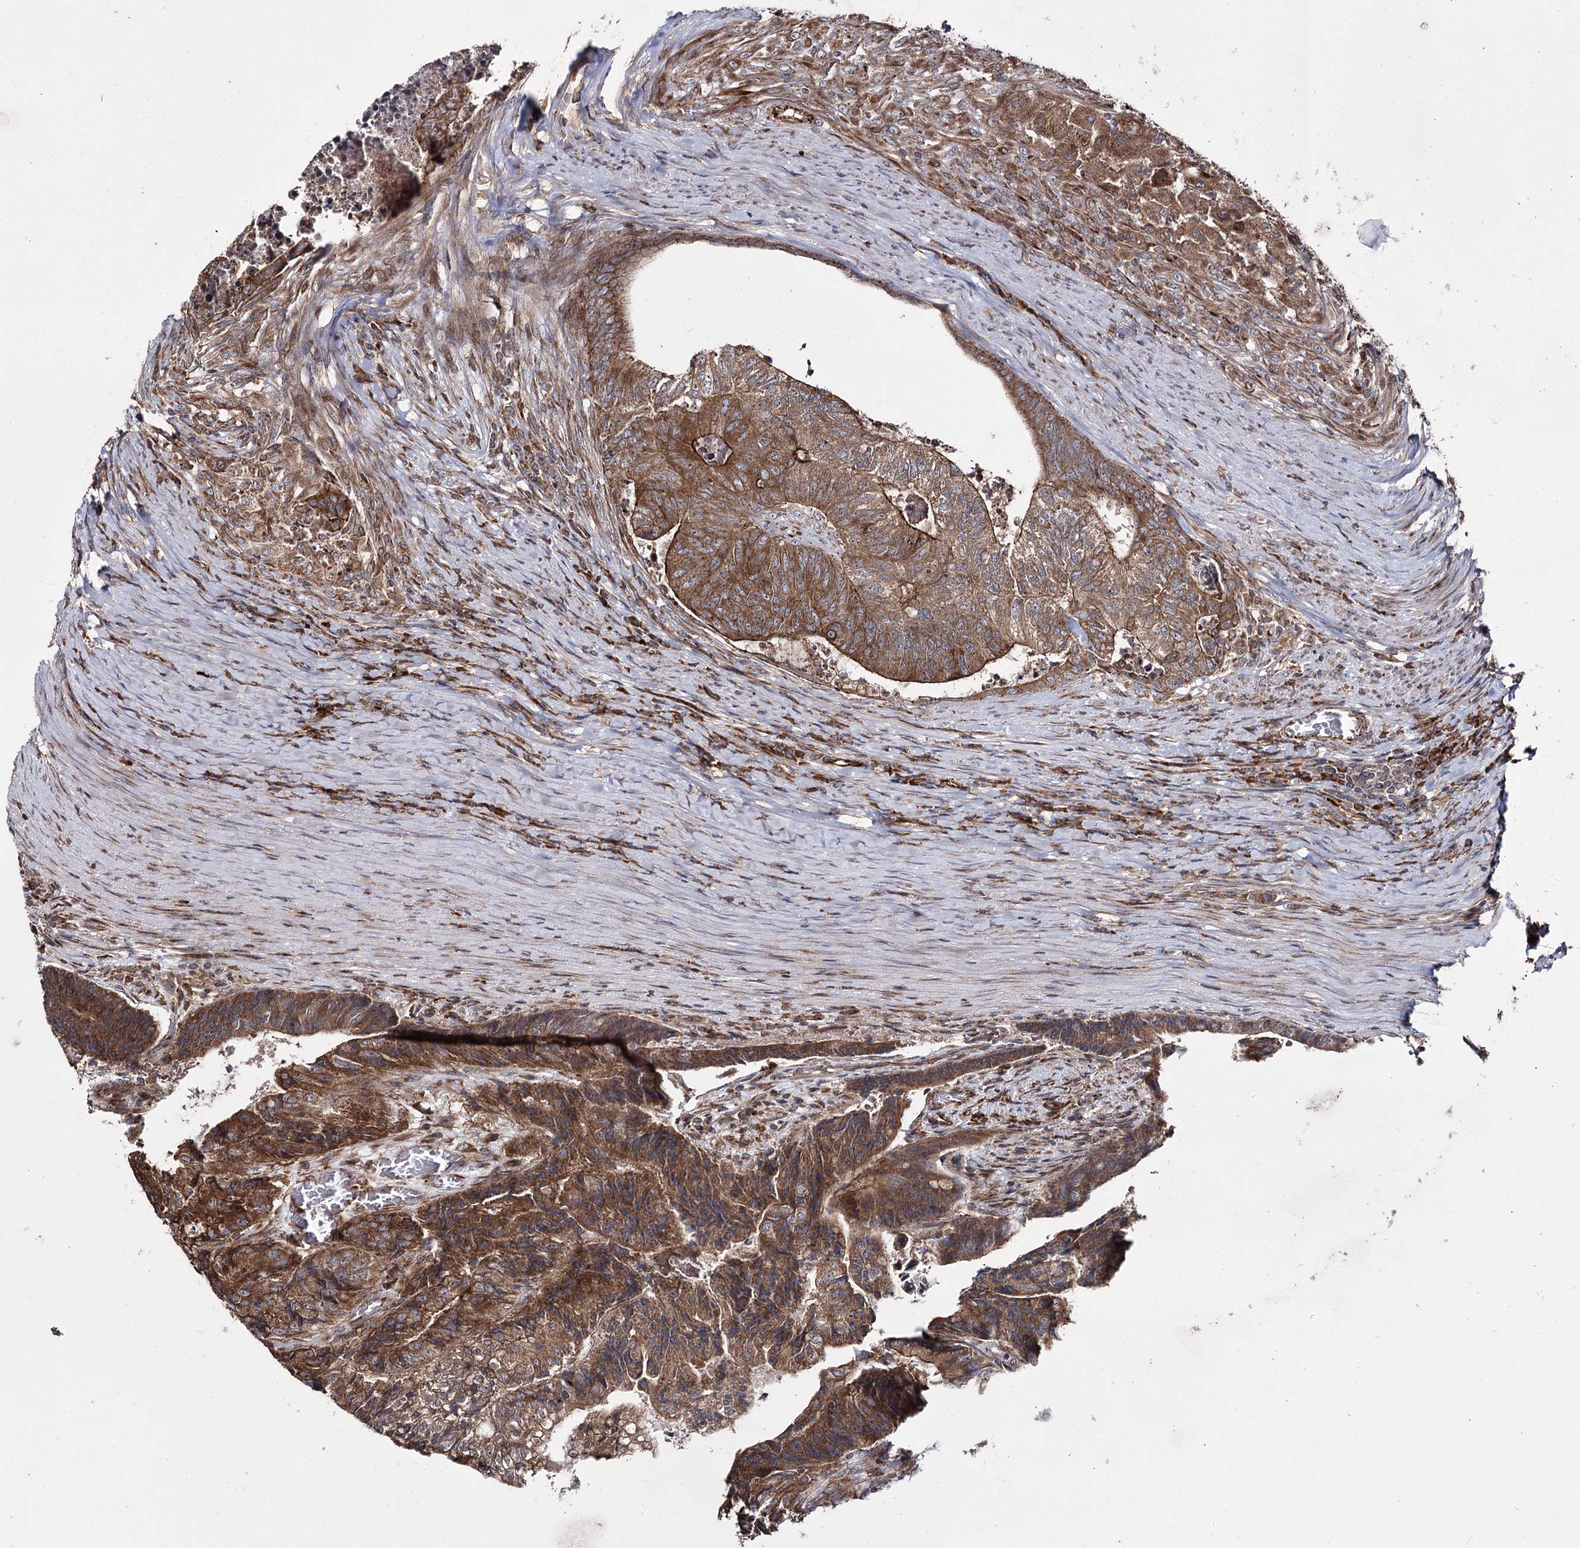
{"staining": {"intensity": "moderate", "quantity": ">75%", "location": "cytoplasmic/membranous,nuclear"}, "tissue": "colorectal cancer", "cell_type": "Tumor cells", "image_type": "cancer", "snomed": [{"axis": "morphology", "description": "Adenocarcinoma, NOS"}, {"axis": "topography", "description": "Colon"}], "caption": "This micrograph displays immunohistochemistry (IHC) staining of human adenocarcinoma (colorectal), with medium moderate cytoplasmic/membranous and nuclear positivity in about >75% of tumor cells.", "gene": "HECTD2", "patient": {"sex": "female", "age": 67}}